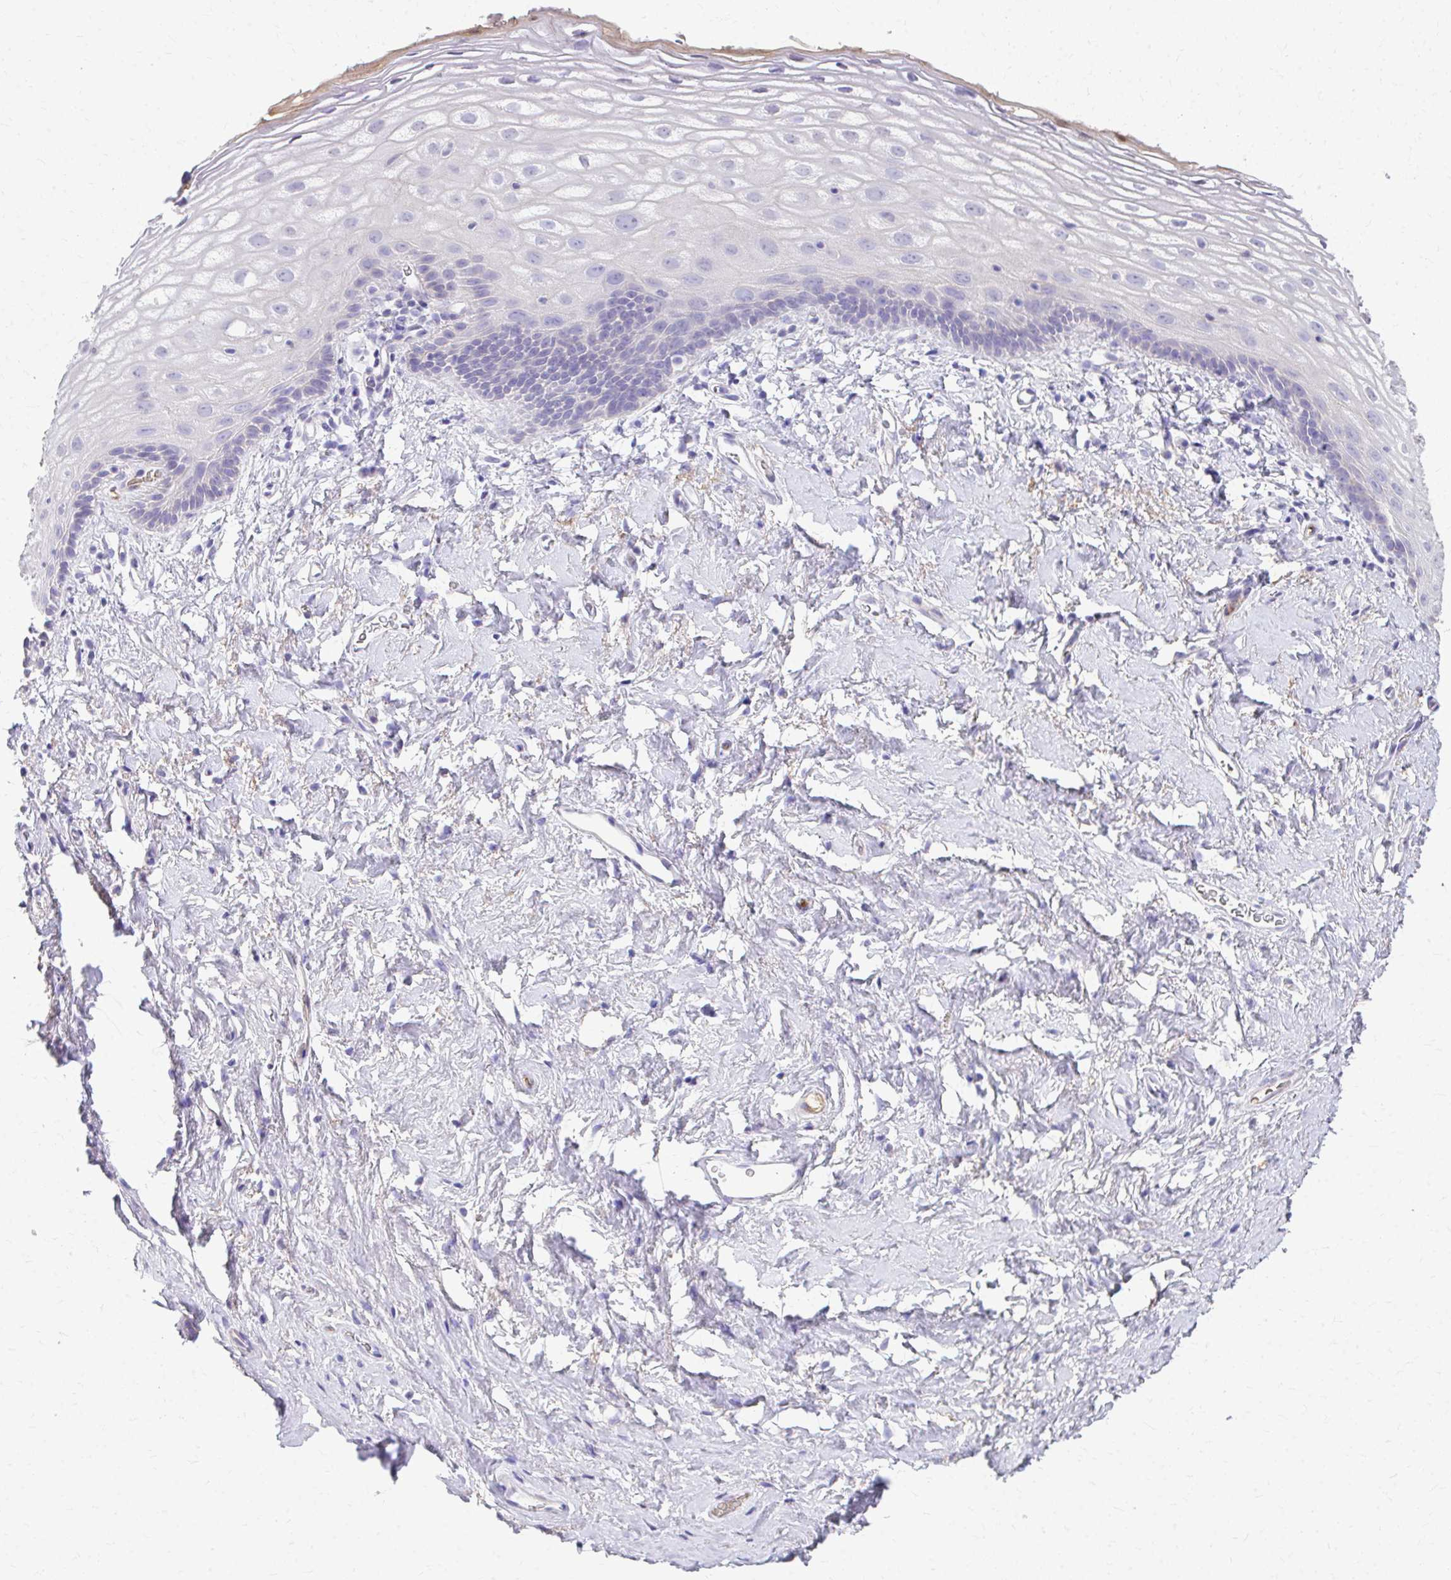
{"staining": {"intensity": "negative", "quantity": "none", "location": "none"}, "tissue": "vagina", "cell_type": "Squamous epithelial cells", "image_type": "normal", "snomed": [{"axis": "morphology", "description": "Normal tissue, NOS"}, {"axis": "morphology", "description": "Adenocarcinoma, NOS"}, {"axis": "topography", "description": "Rectum"}, {"axis": "topography", "description": "Vagina"}, {"axis": "topography", "description": "Peripheral nerve tissue"}], "caption": "High magnification brightfield microscopy of normal vagina stained with DAB (brown) and counterstained with hematoxylin (blue): squamous epithelial cells show no significant staining. (Brightfield microscopy of DAB immunohistochemistry (IHC) at high magnification).", "gene": "CFH", "patient": {"sex": "female", "age": 71}}